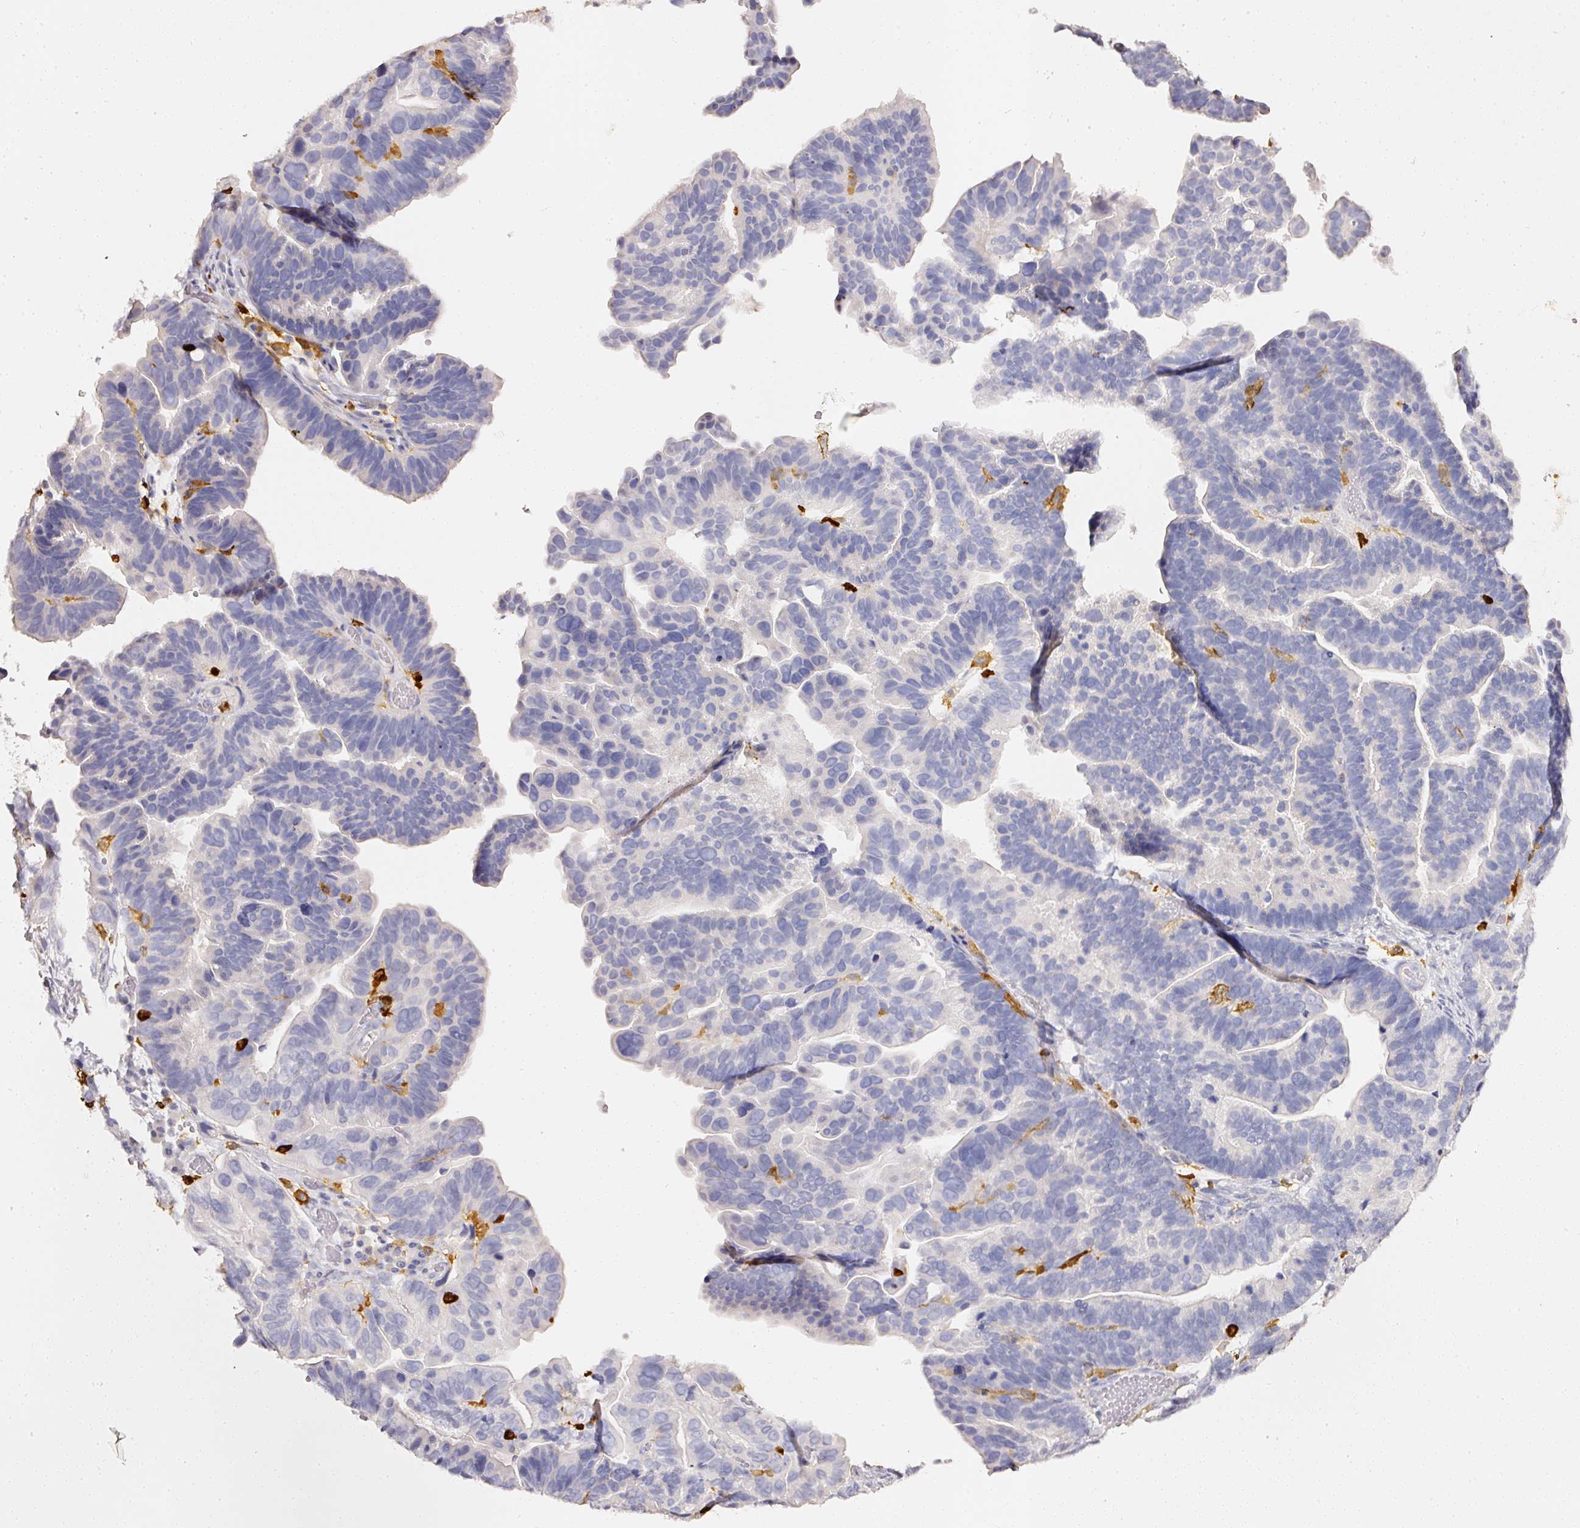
{"staining": {"intensity": "negative", "quantity": "none", "location": "none"}, "tissue": "ovarian cancer", "cell_type": "Tumor cells", "image_type": "cancer", "snomed": [{"axis": "morphology", "description": "Cystadenocarcinoma, serous, NOS"}, {"axis": "topography", "description": "Ovary"}], "caption": "Immunohistochemistry of human ovarian cancer (serous cystadenocarcinoma) exhibits no positivity in tumor cells. (Stains: DAB (3,3'-diaminobenzidine) immunohistochemistry (IHC) with hematoxylin counter stain, Microscopy: brightfield microscopy at high magnification).", "gene": "EVL", "patient": {"sex": "female", "age": 56}}